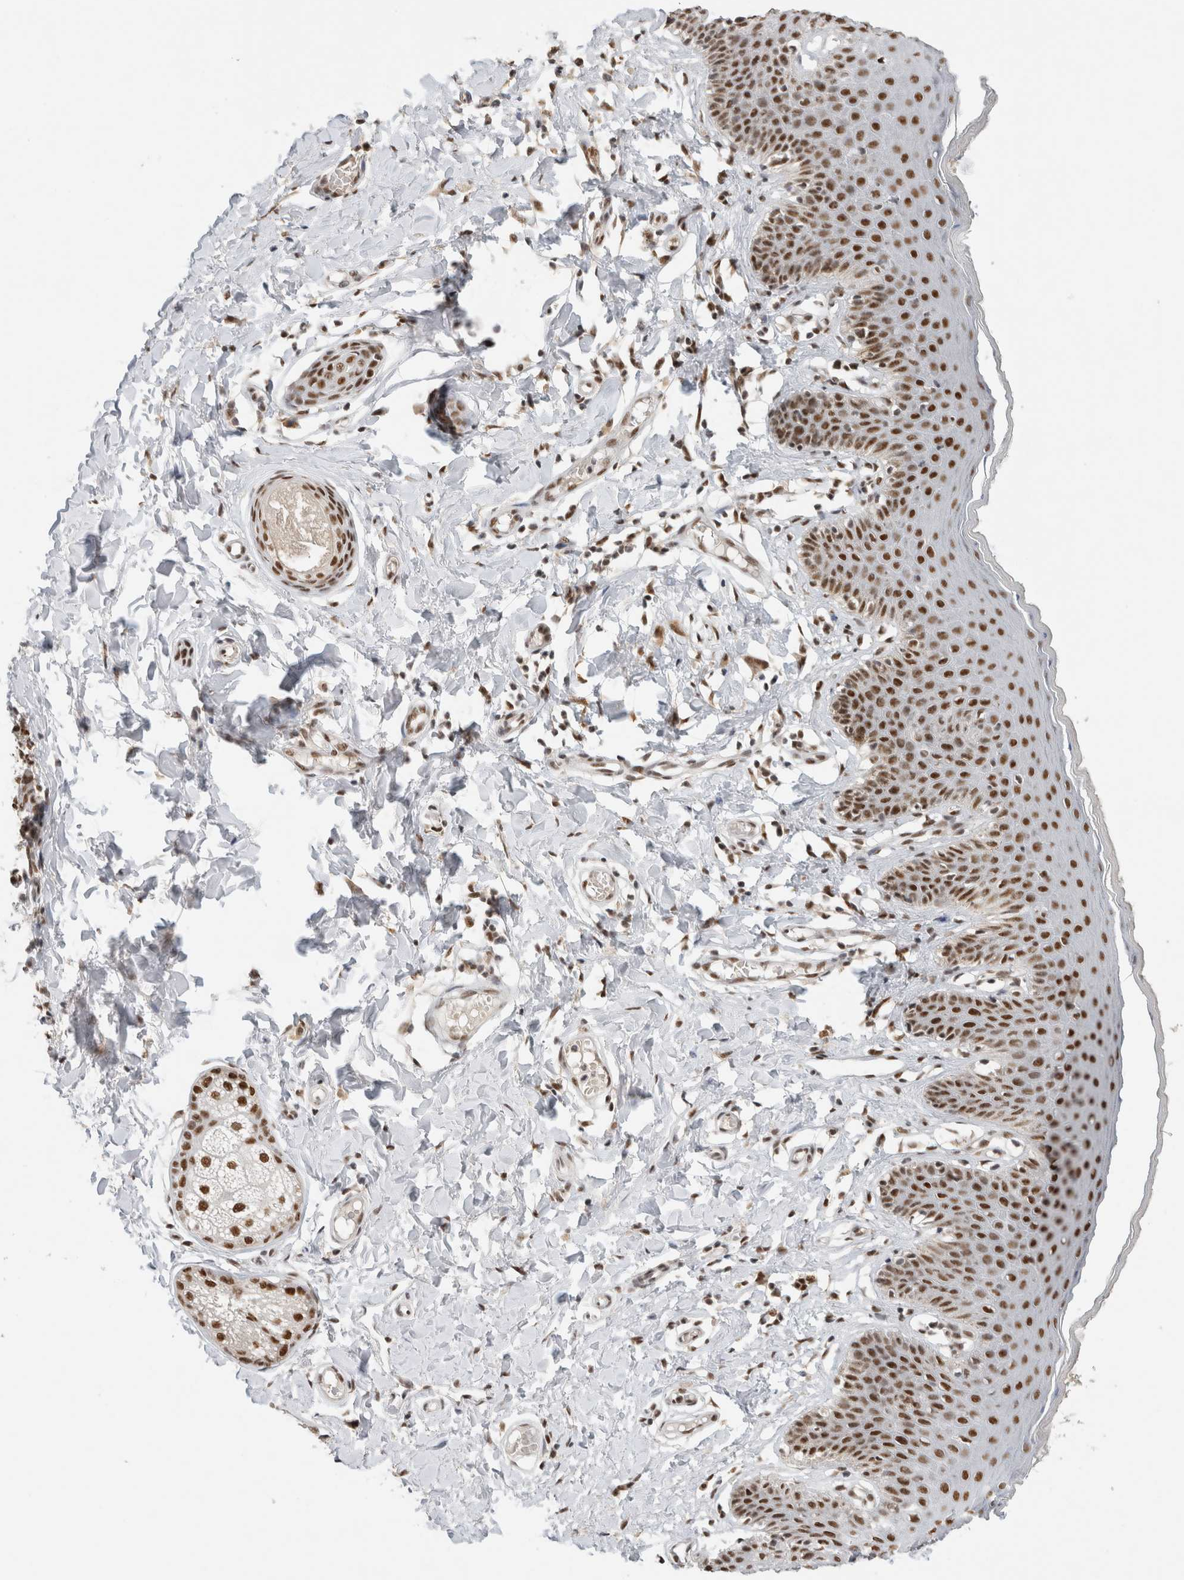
{"staining": {"intensity": "strong", "quantity": ">75%", "location": "nuclear"}, "tissue": "skin", "cell_type": "Epidermal cells", "image_type": "normal", "snomed": [{"axis": "morphology", "description": "Normal tissue, NOS"}, {"axis": "topography", "description": "Vulva"}], "caption": "The photomicrograph exhibits a brown stain indicating the presence of a protein in the nuclear of epidermal cells in skin.", "gene": "DDX42", "patient": {"sex": "female", "age": 66}}